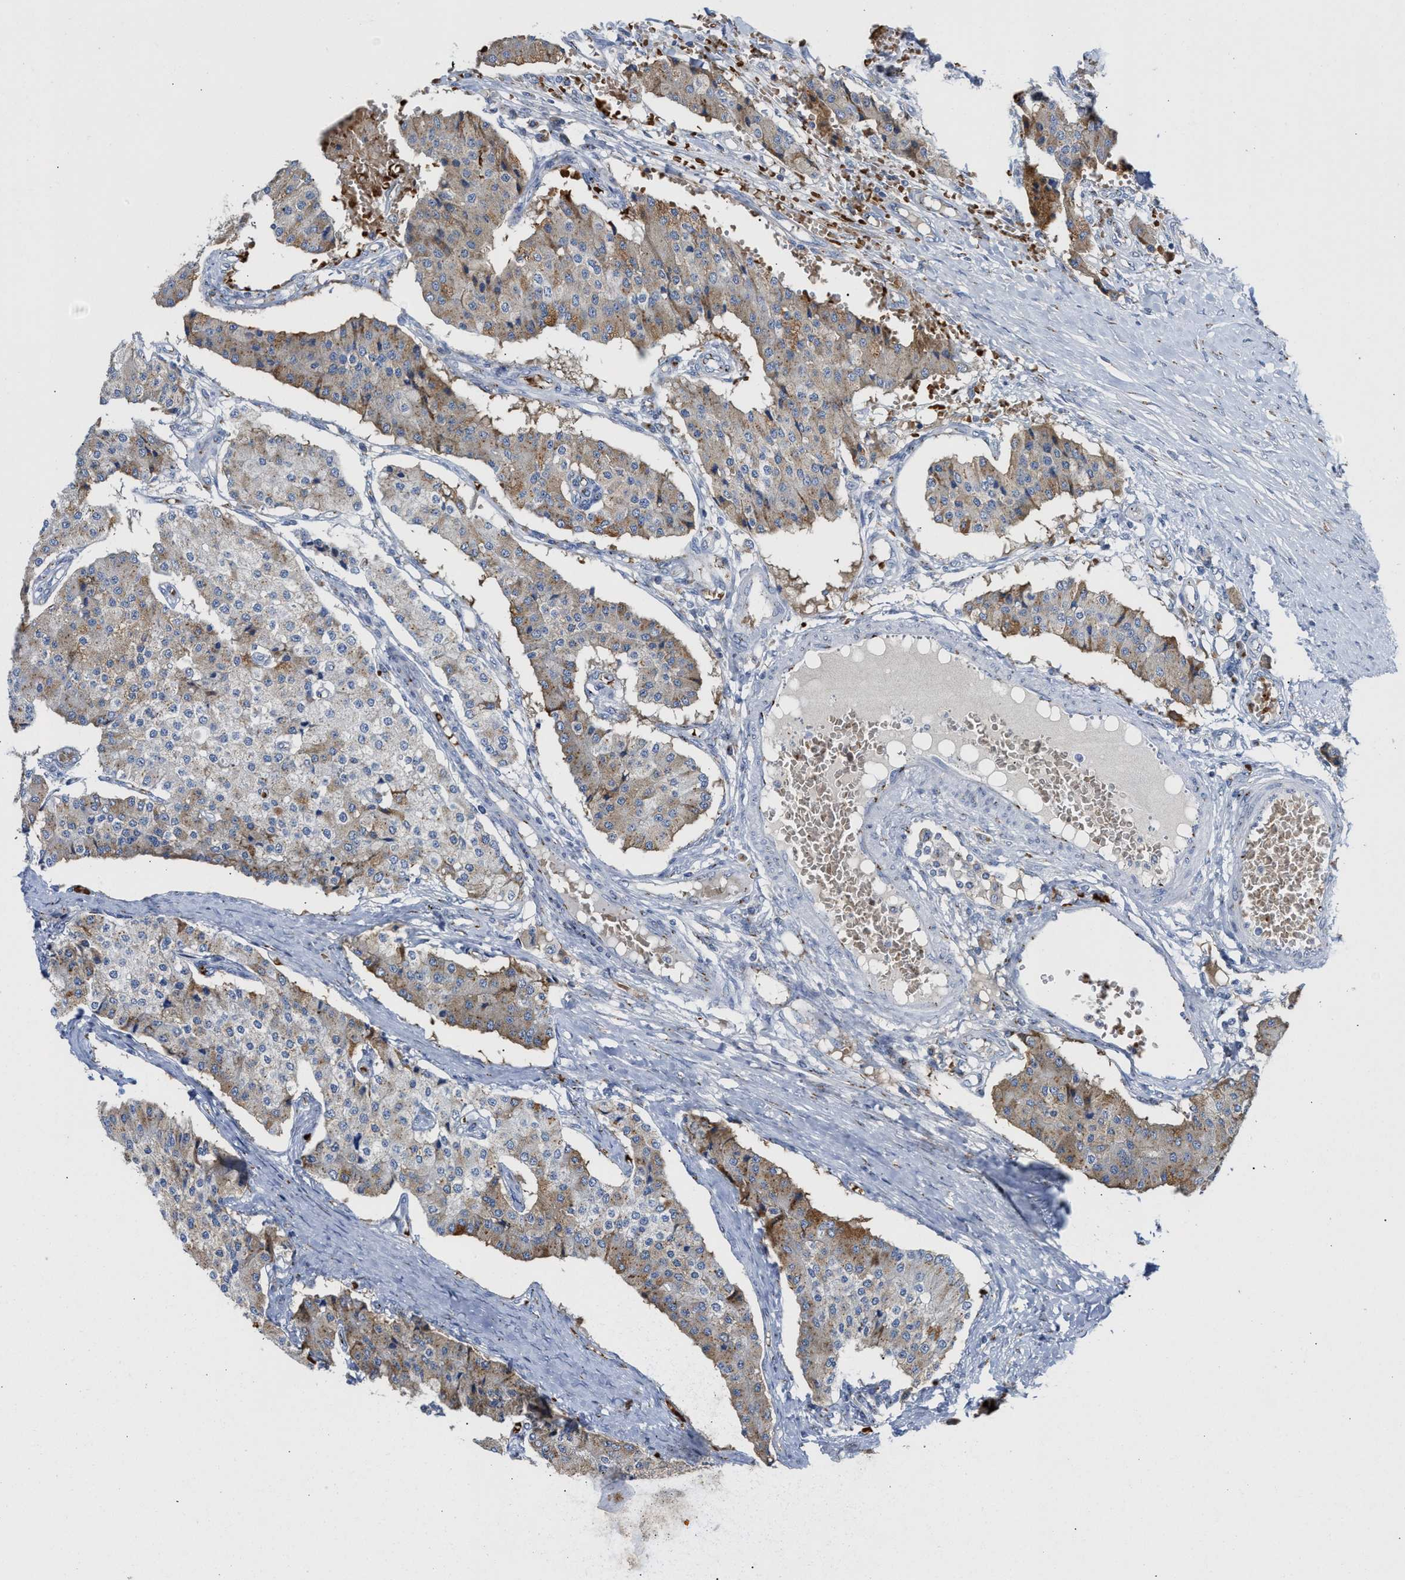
{"staining": {"intensity": "moderate", "quantity": "25%-75%", "location": "cytoplasmic/membranous"}, "tissue": "carcinoid", "cell_type": "Tumor cells", "image_type": "cancer", "snomed": [{"axis": "morphology", "description": "Carcinoid, malignant, NOS"}, {"axis": "topography", "description": "Colon"}], "caption": "A medium amount of moderate cytoplasmic/membranous staining is present in about 25%-75% of tumor cells in carcinoid (malignant) tissue.", "gene": "CCL2", "patient": {"sex": "female", "age": 52}}